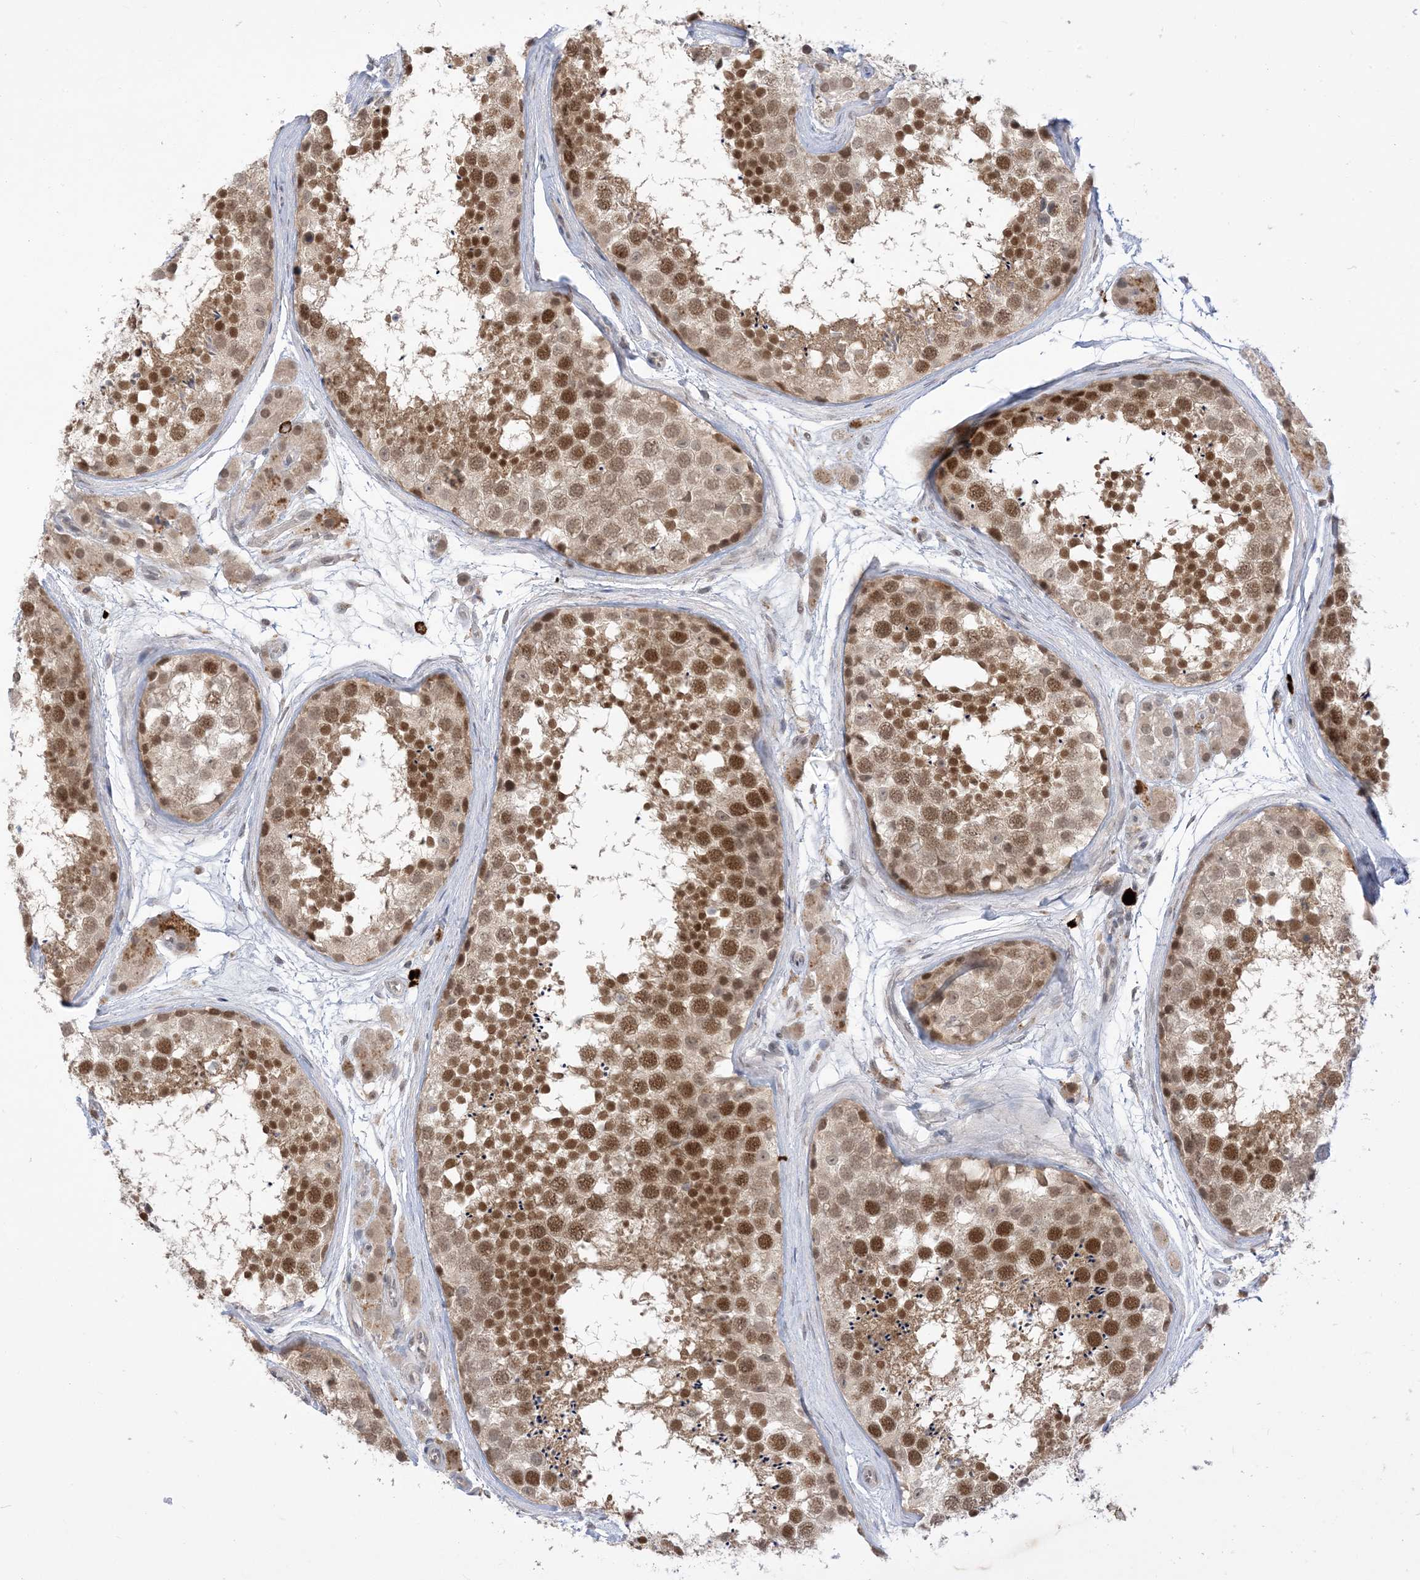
{"staining": {"intensity": "moderate", "quantity": ">75%", "location": "nuclear"}, "tissue": "testis", "cell_type": "Cells in seminiferous ducts", "image_type": "normal", "snomed": [{"axis": "morphology", "description": "Normal tissue, NOS"}, {"axis": "topography", "description": "Testis"}], "caption": "Testis stained with a brown dye demonstrates moderate nuclear positive expression in approximately >75% of cells in seminiferous ducts.", "gene": "RANBP9", "patient": {"sex": "male", "age": 56}}